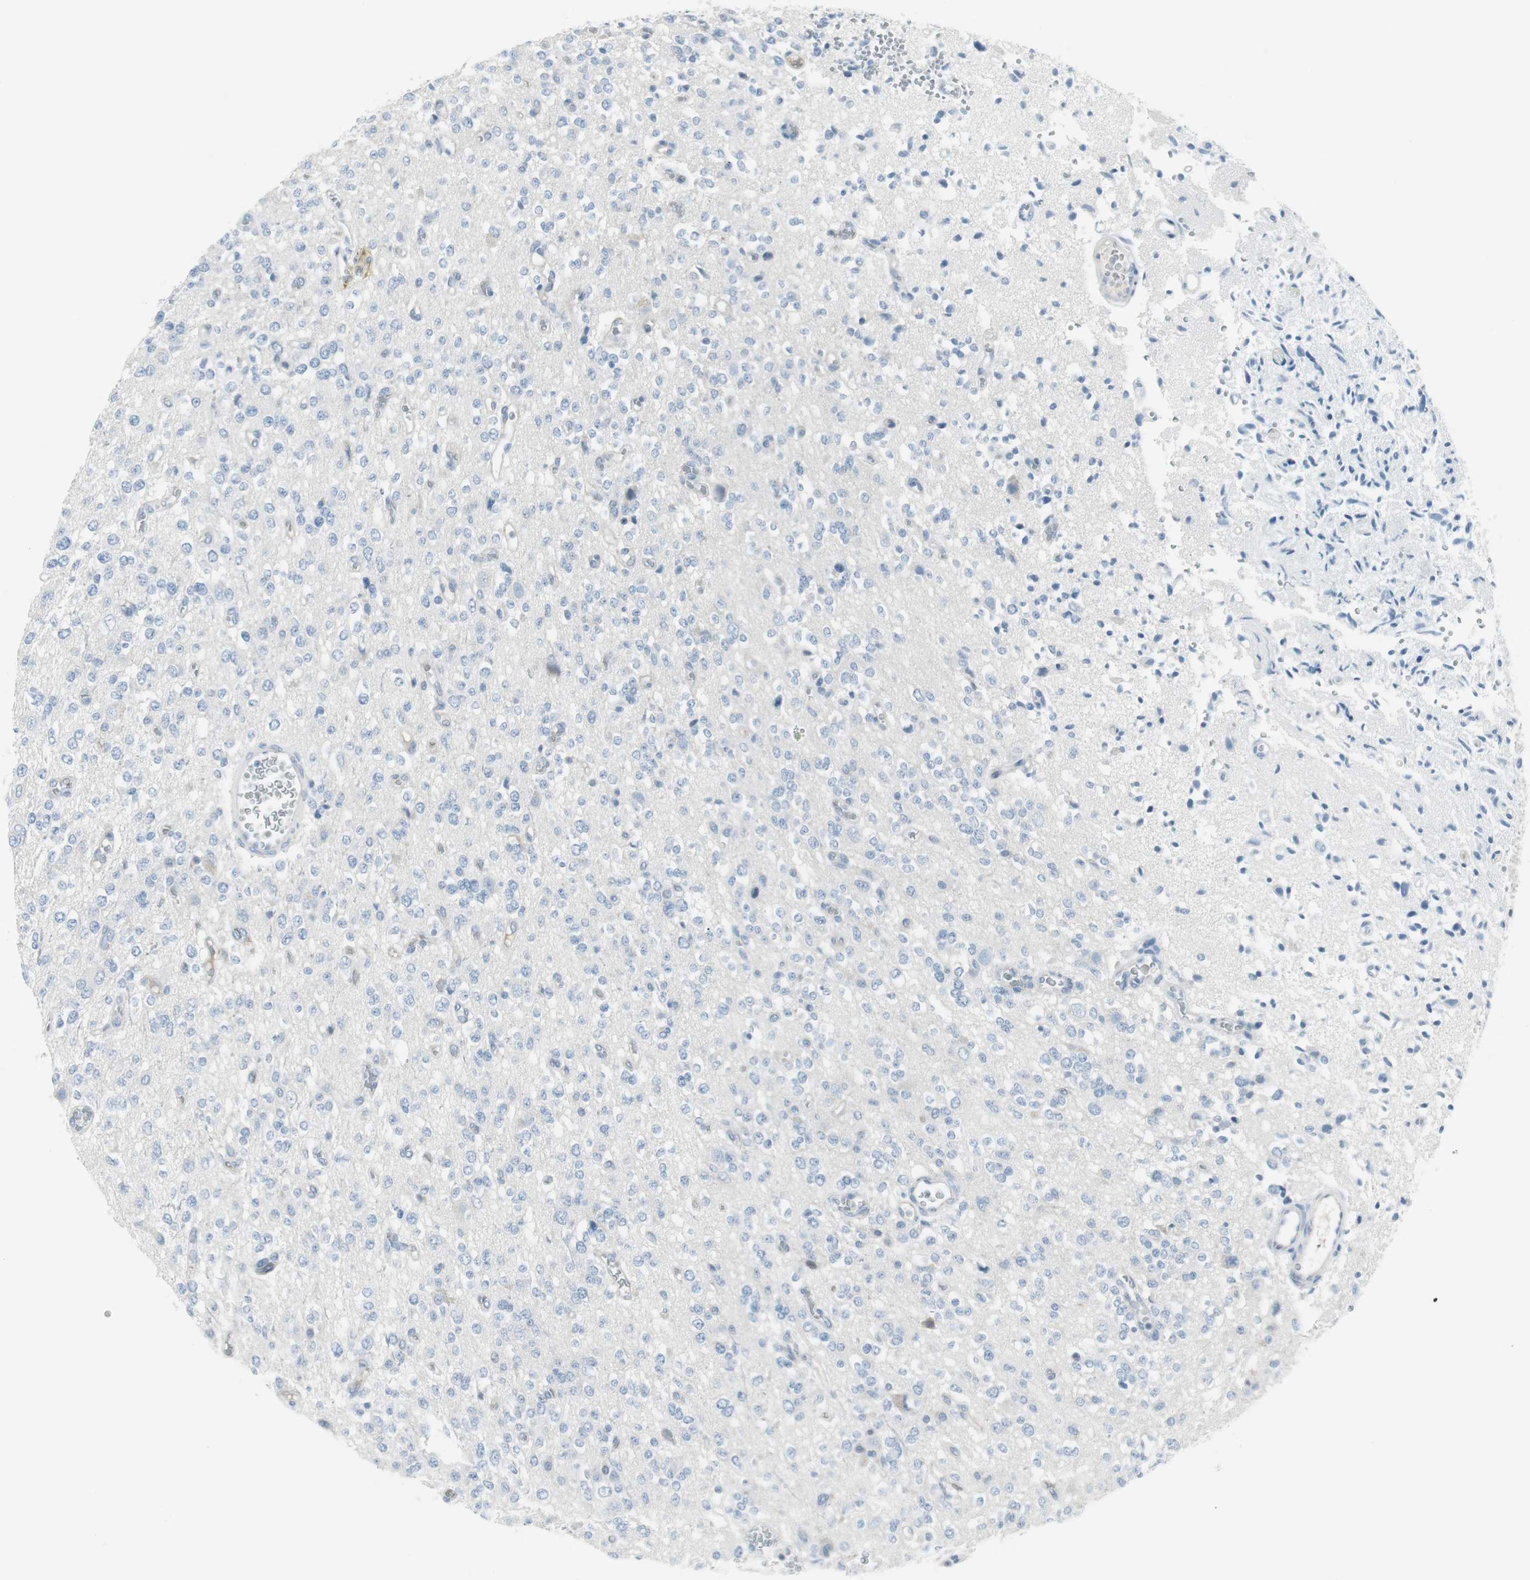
{"staining": {"intensity": "negative", "quantity": "none", "location": "none"}, "tissue": "glioma", "cell_type": "Tumor cells", "image_type": "cancer", "snomed": [{"axis": "morphology", "description": "Glioma, malignant, Low grade"}, {"axis": "topography", "description": "Brain"}], "caption": "Immunohistochemistry (IHC) micrograph of glioma stained for a protein (brown), which shows no positivity in tumor cells. (Stains: DAB IHC with hematoxylin counter stain, Microscopy: brightfield microscopy at high magnification).", "gene": "AGR2", "patient": {"sex": "male", "age": 38}}